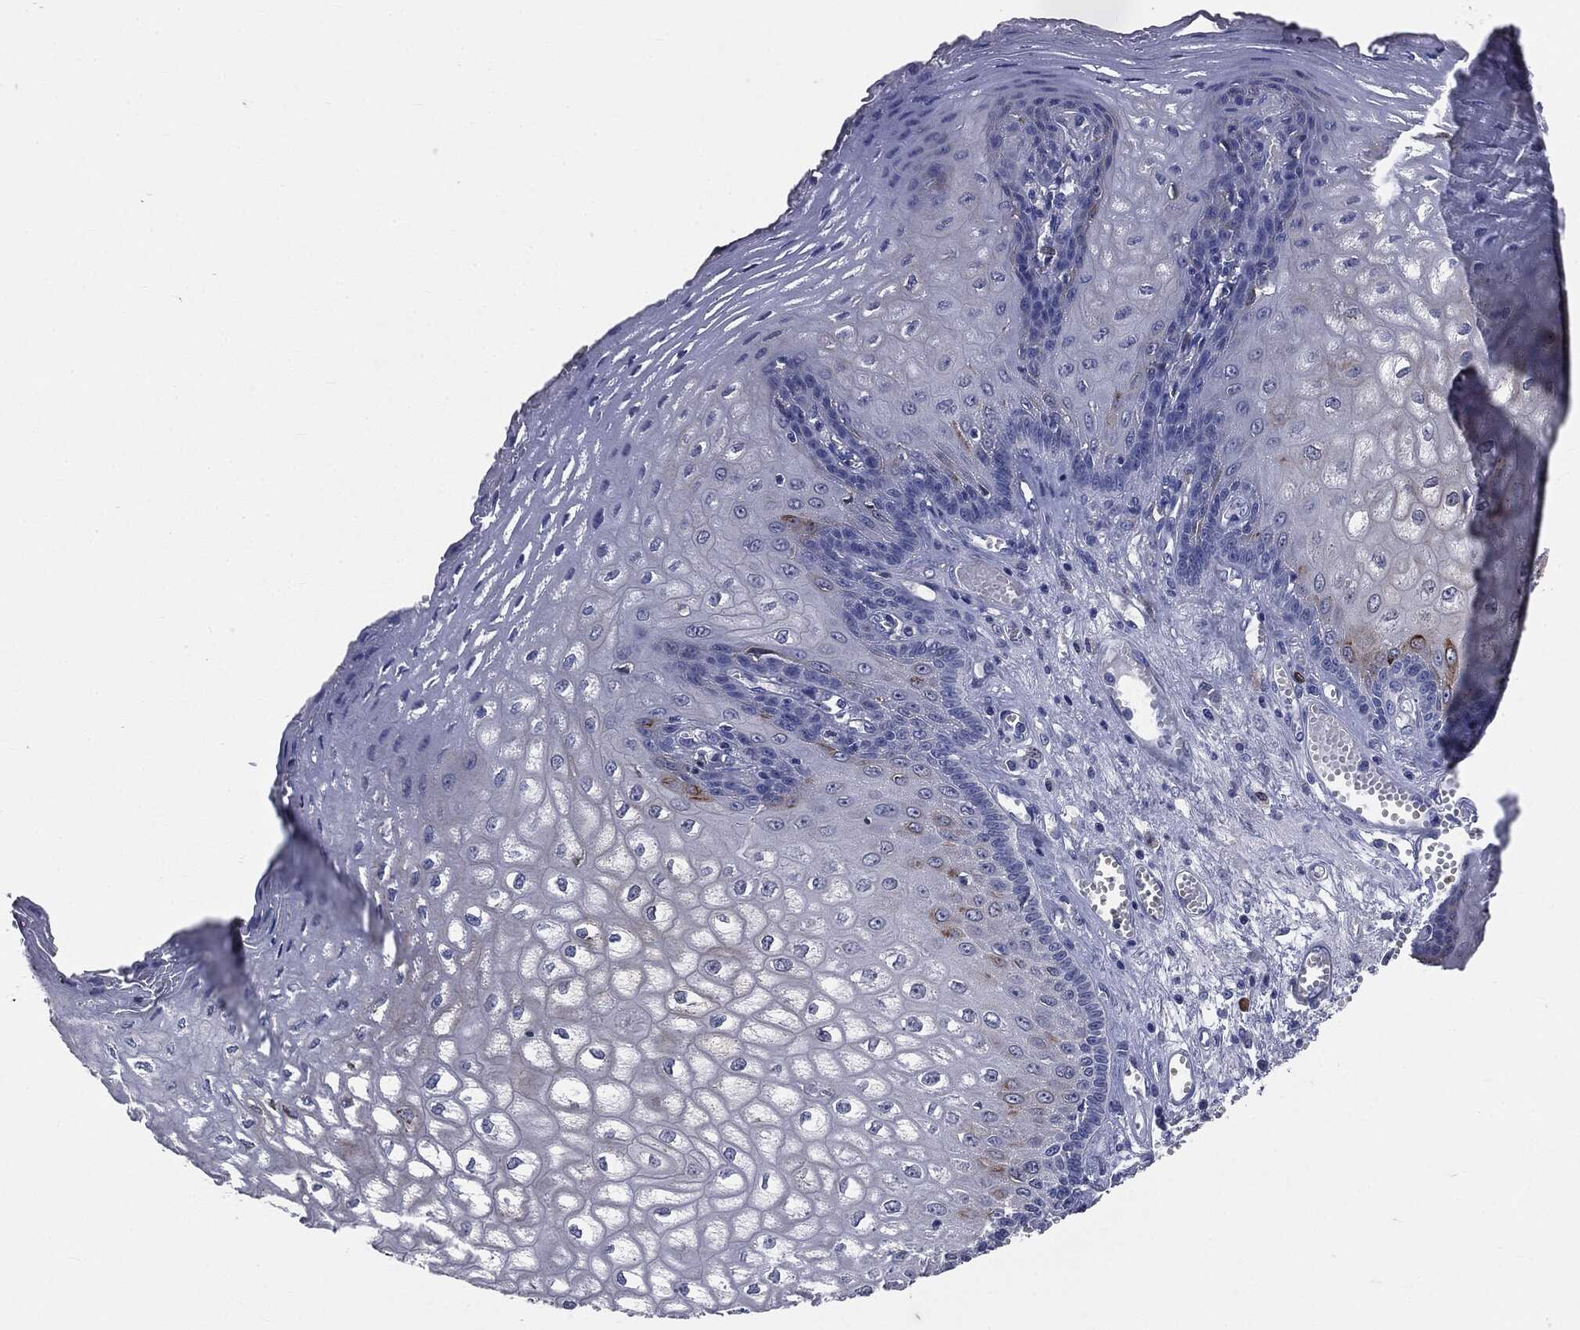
{"staining": {"intensity": "strong", "quantity": "<25%", "location": "cytoplasmic/membranous"}, "tissue": "esophagus", "cell_type": "Squamous epithelial cells", "image_type": "normal", "snomed": [{"axis": "morphology", "description": "Normal tissue, NOS"}, {"axis": "topography", "description": "Esophagus"}], "caption": "Esophagus stained with DAB IHC reveals medium levels of strong cytoplasmic/membranous positivity in about <25% of squamous epithelial cells. Using DAB (3,3'-diaminobenzidine) (brown) and hematoxylin (blue) stains, captured at high magnification using brightfield microscopy.", "gene": "PTGS2", "patient": {"sex": "male", "age": 58}}